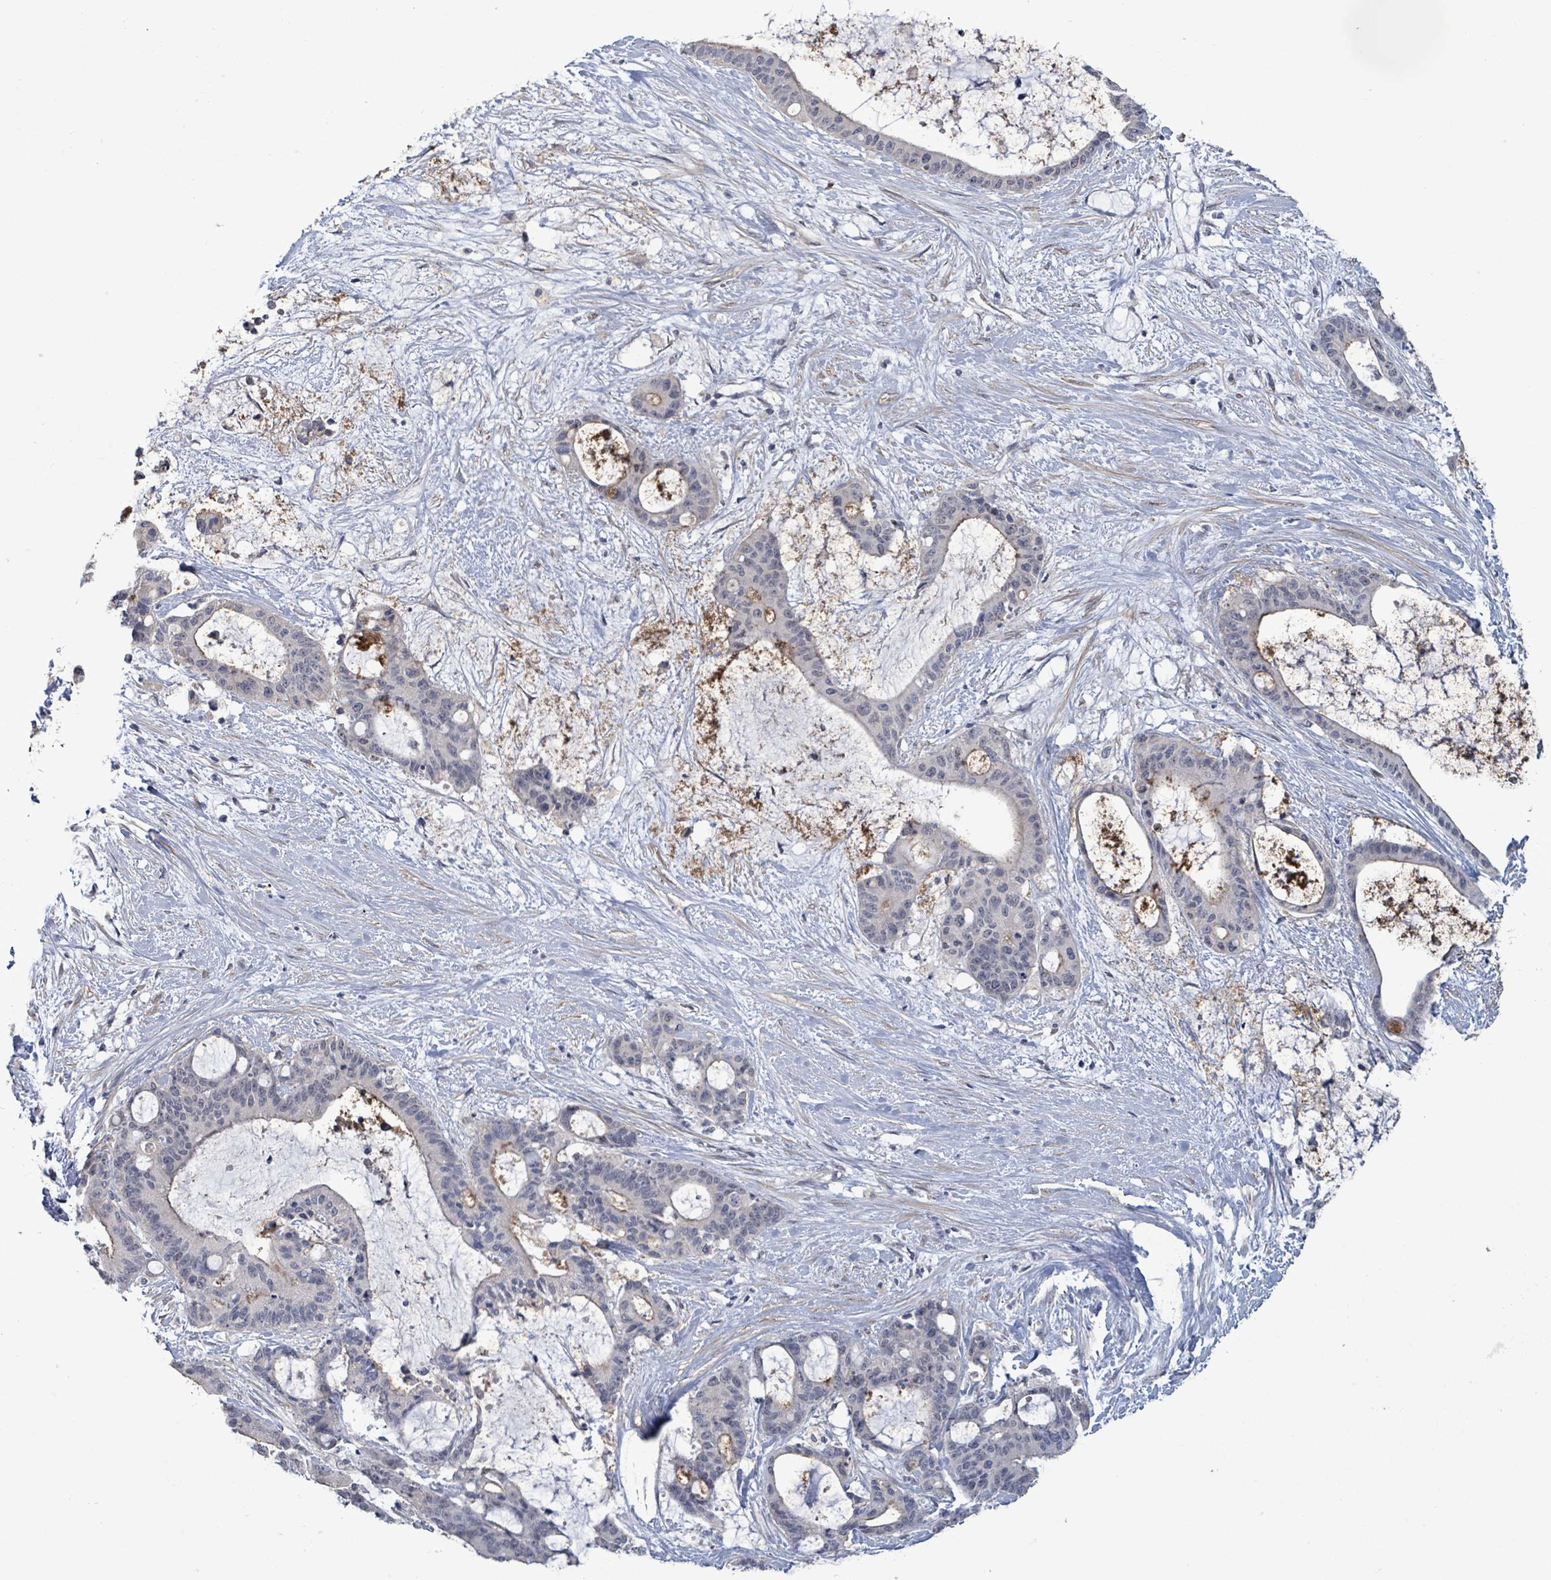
{"staining": {"intensity": "negative", "quantity": "none", "location": "none"}, "tissue": "liver cancer", "cell_type": "Tumor cells", "image_type": "cancer", "snomed": [{"axis": "morphology", "description": "Normal tissue, NOS"}, {"axis": "morphology", "description": "Cholangiocarcinoma"}, {"axis": "topography", "description": "Liver"}, {"axis": "topography", "description": "Peripheral nerve tissue"}], "caption": "Immunohistochemical staining of liver cholangiocarcinoma demonstrates no significant positivity in tumor cells.", "gene": "AMMECR1", "patient": {"sex": "female", "age": 73}}